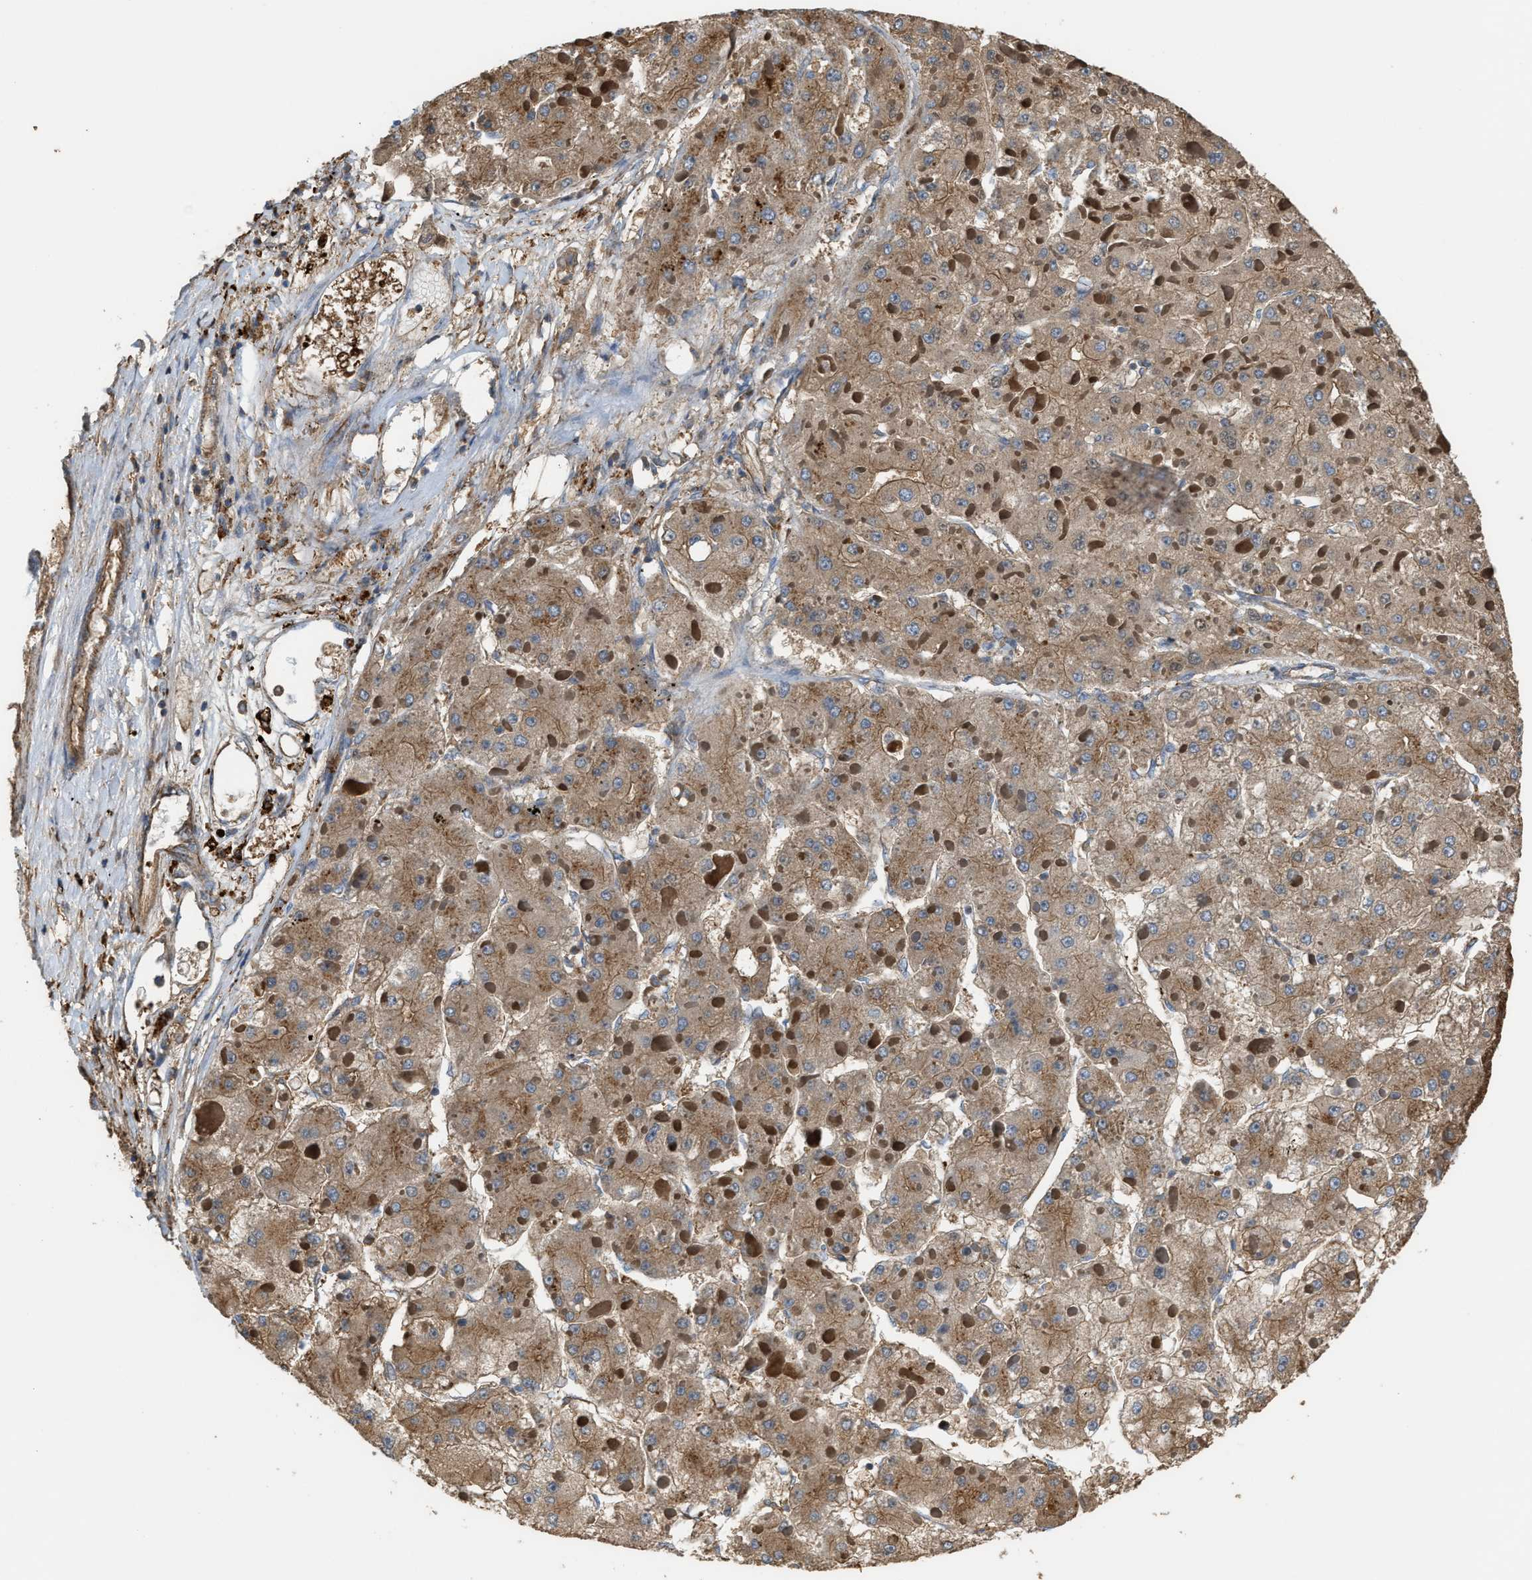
{"staining": {"intensity": "moderate", "quantity": ">75%", "location": "cytoplasmic/membranous"}, "tissue": "liver cancer", "cell_type": "Tumor cells", "image_type": "cancer", "snomed": [{"axis": "morphology", "description": "Carcinoma, Hepatocellular, NOS"}, {"axis": "topography", "description": "Liver"}], "caption": "Liver hepatocellular carcinoma stained for a protein (brown) demonstrates moderate cytoplasmic/membranous positive expression in approximately >75% of tumor cells.", "gene": "ATIC", "patient": {"sex": "female", "age": 73}}